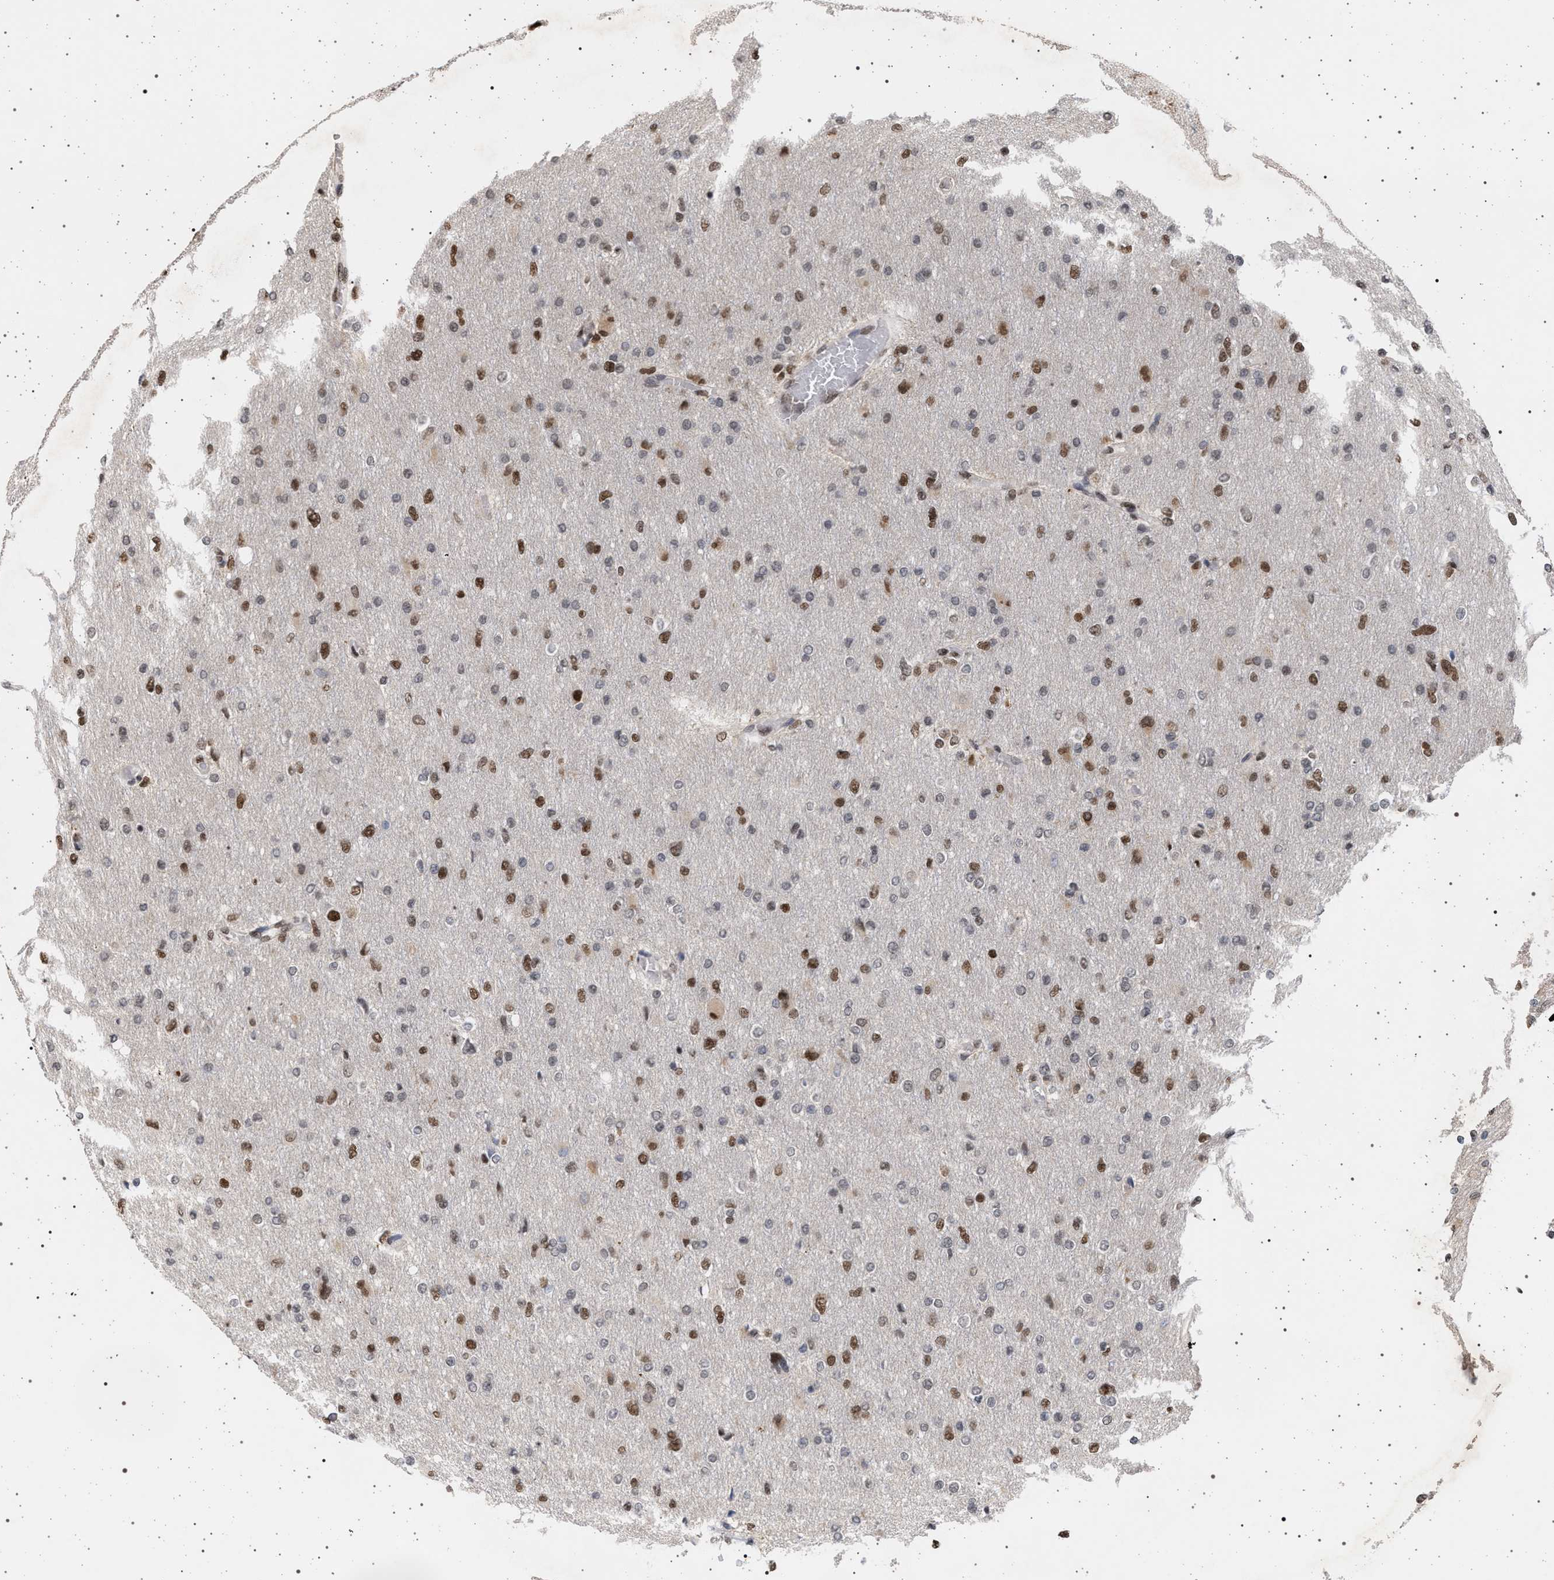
{"staining": {"intensity": "moderate", "quantity": "25%-75%", "location": "nuclear"}, "tissue": "glioma", "cell_type": "Tumor cells", "image_type": "cancer", "snomed": [{"axis": "morphology", "description": "Glioma, malignant, High grade"}, {"axis": "topography", "description": "Cerebral cortex"}], "caption": "Immunohistochemical staining of human glioma demonstrates medium levels of moderate nuclear positivity in about 25%-75% of tumor cells.", "gene": "PHF12", "patient": {"sex": "female", "age": 36}}